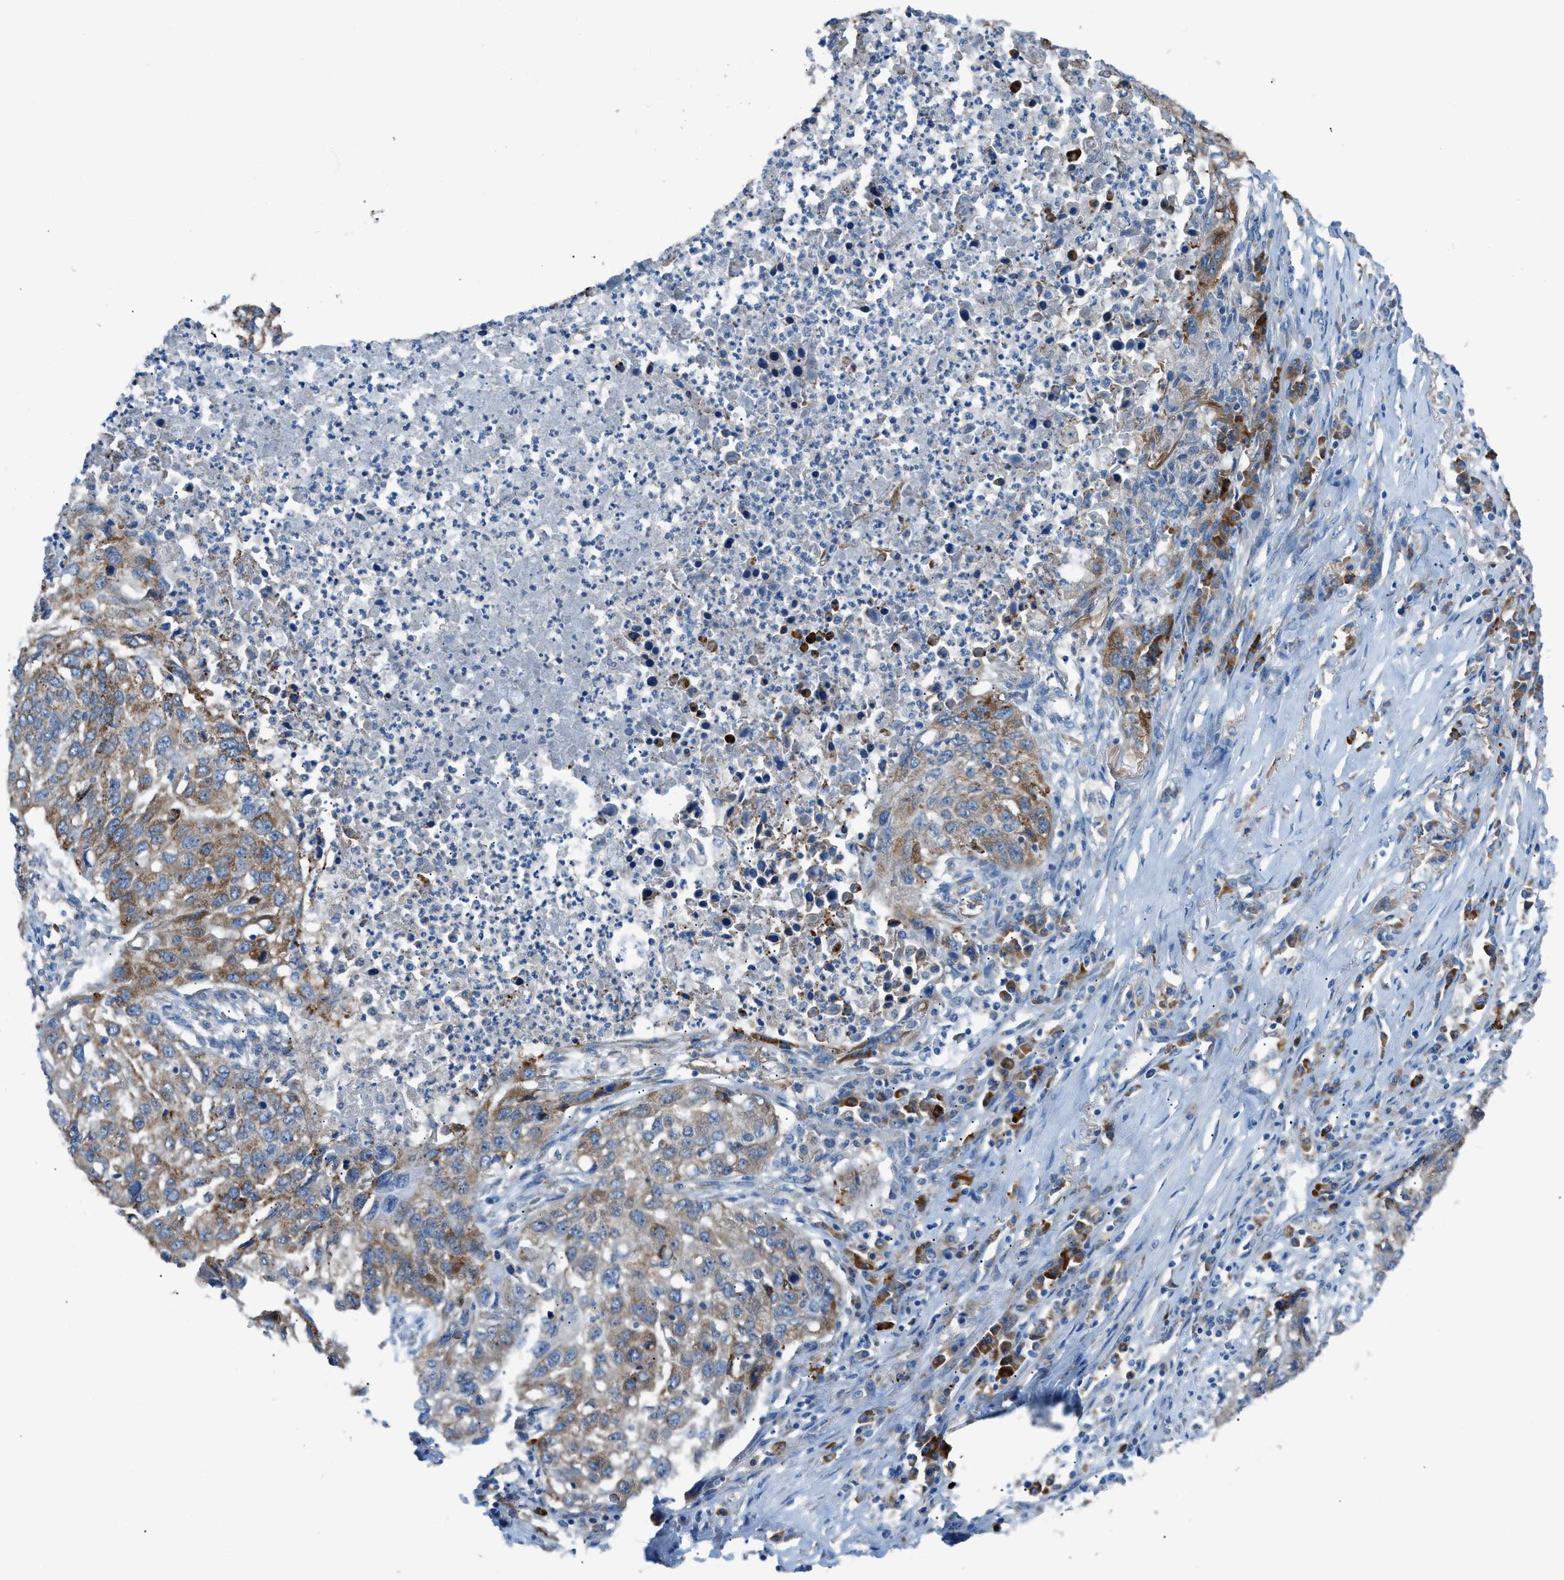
{"staining": {"intensity": "moderate", "quantity": ">75%", "location": "cytoplasmic/membranous"}, "tissue": "lung cancer", "cell_type": "Tumor cells", "image_type": "cancer", "snomed": [{"axis": "morphology", "description": "Squamous cell carcinoma, NOS"}, {"axis": "topography", "description": "Lung"}], "caption": "Immunohistochemical staining of lung cancer (squamous cell carcinoma) demonstrates medium levels of moderate cytoplasmic/membranous staining in about >75% of tumor cells.", "gene": "HEG1", "patient": {"sex": "female", "age": 63}}